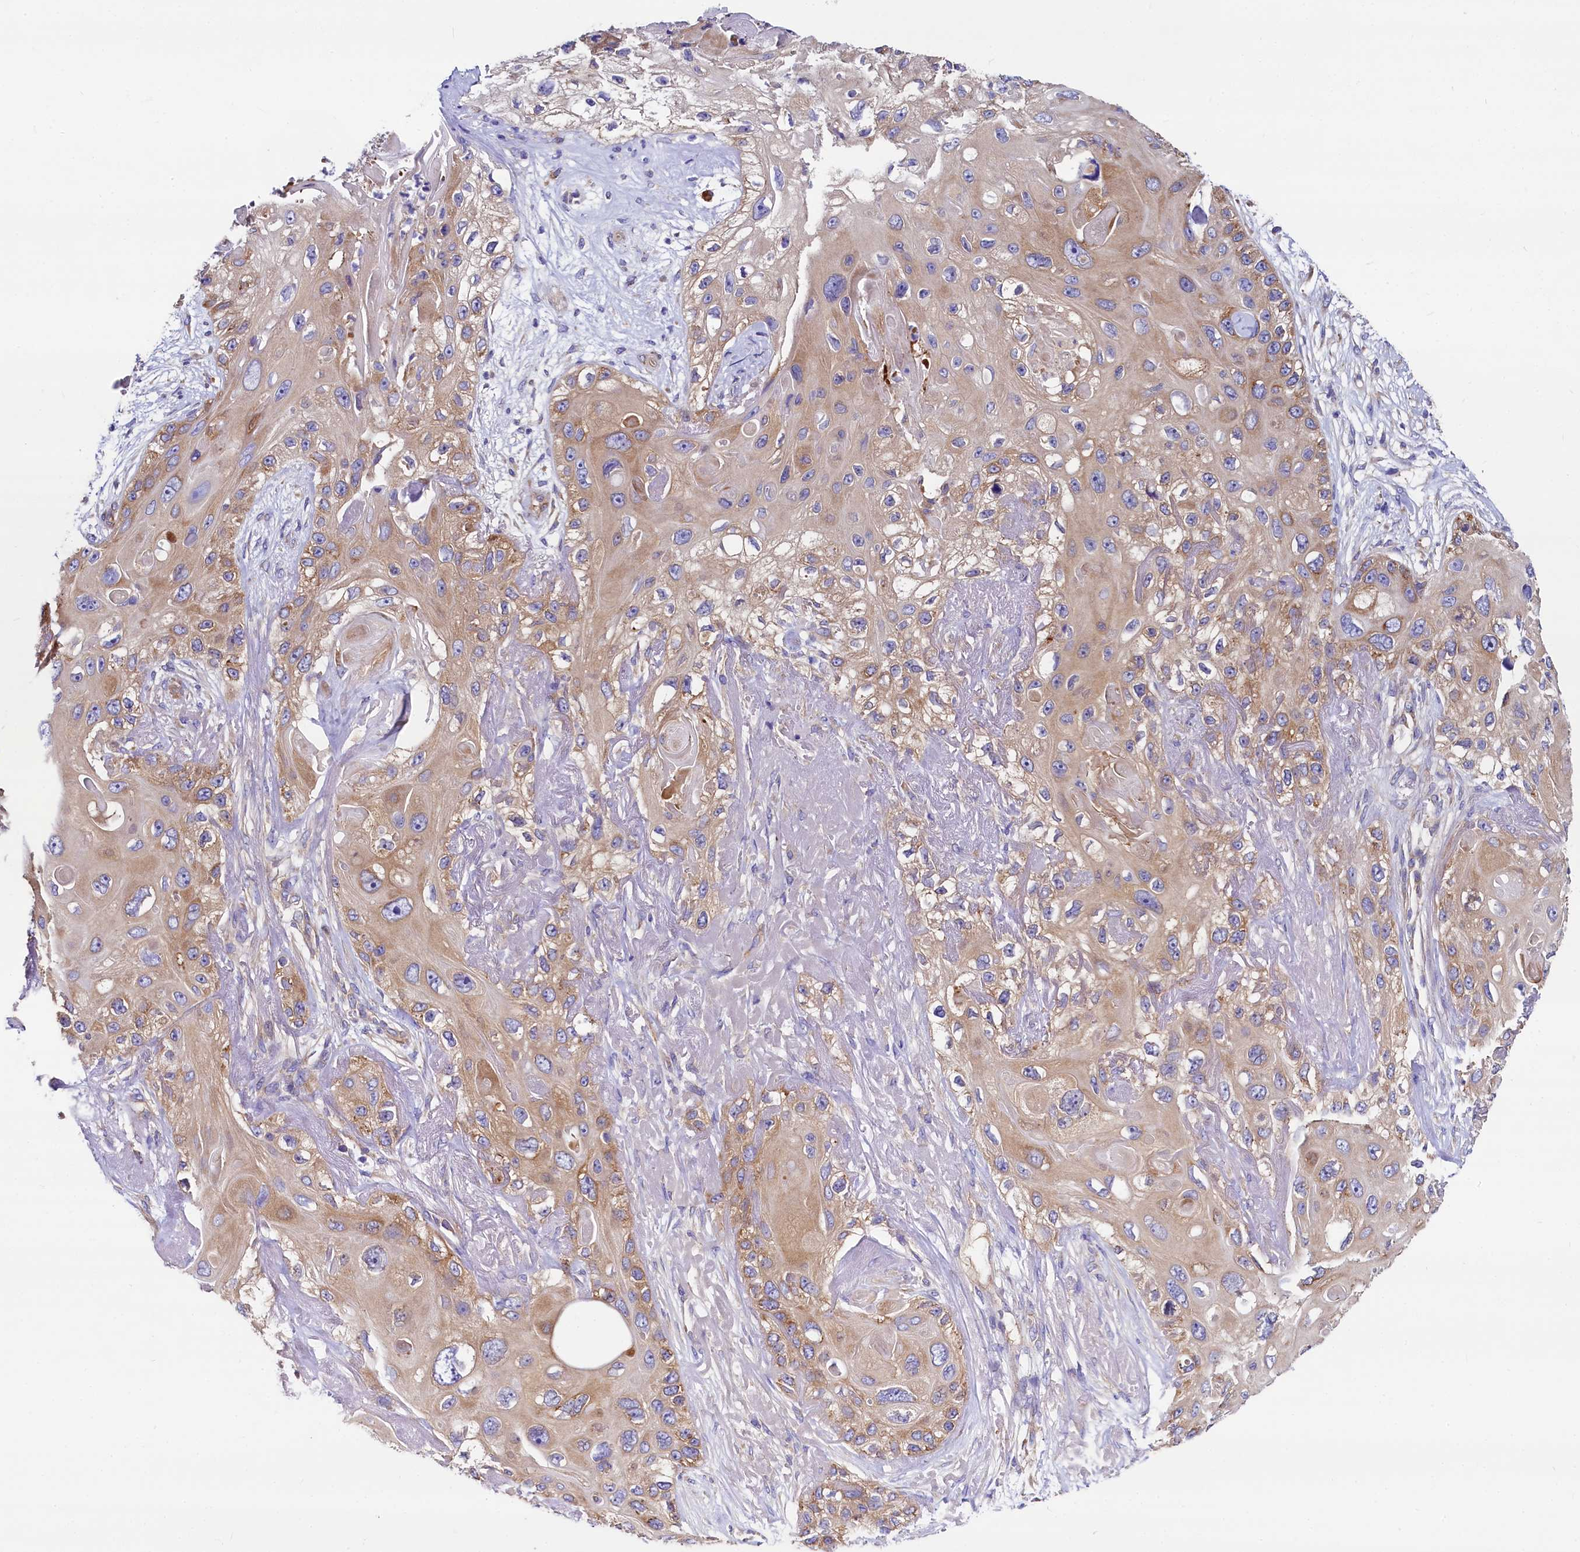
{"staining": {"intensity": "moderate", "quantity": ">75%", "location": "cytoplasmic/membranous"}, "tissue": "skin cancer", "cell_type": "Tumor cells", "image_type": "cancer", "snomed": [{"axis": "morphology", "description": "Normal tissue, NOS"}, {"axis": "morphology", "description": "Squamous cell carcinoma, NOS"}, {"axis": "topography", "description": "Skin"}], "caption": "Protein expression analysis of human skin squamous cell carcinoma reveals moderate cytoplasmic/membranous positivity in approximately >75% of tumor cells. Immunohistochemistry (ihc) stains the protein in brown and the nuclei are stained blue.", "gene": "QARS1", "patient": {"sex": "male", "age": 72}}